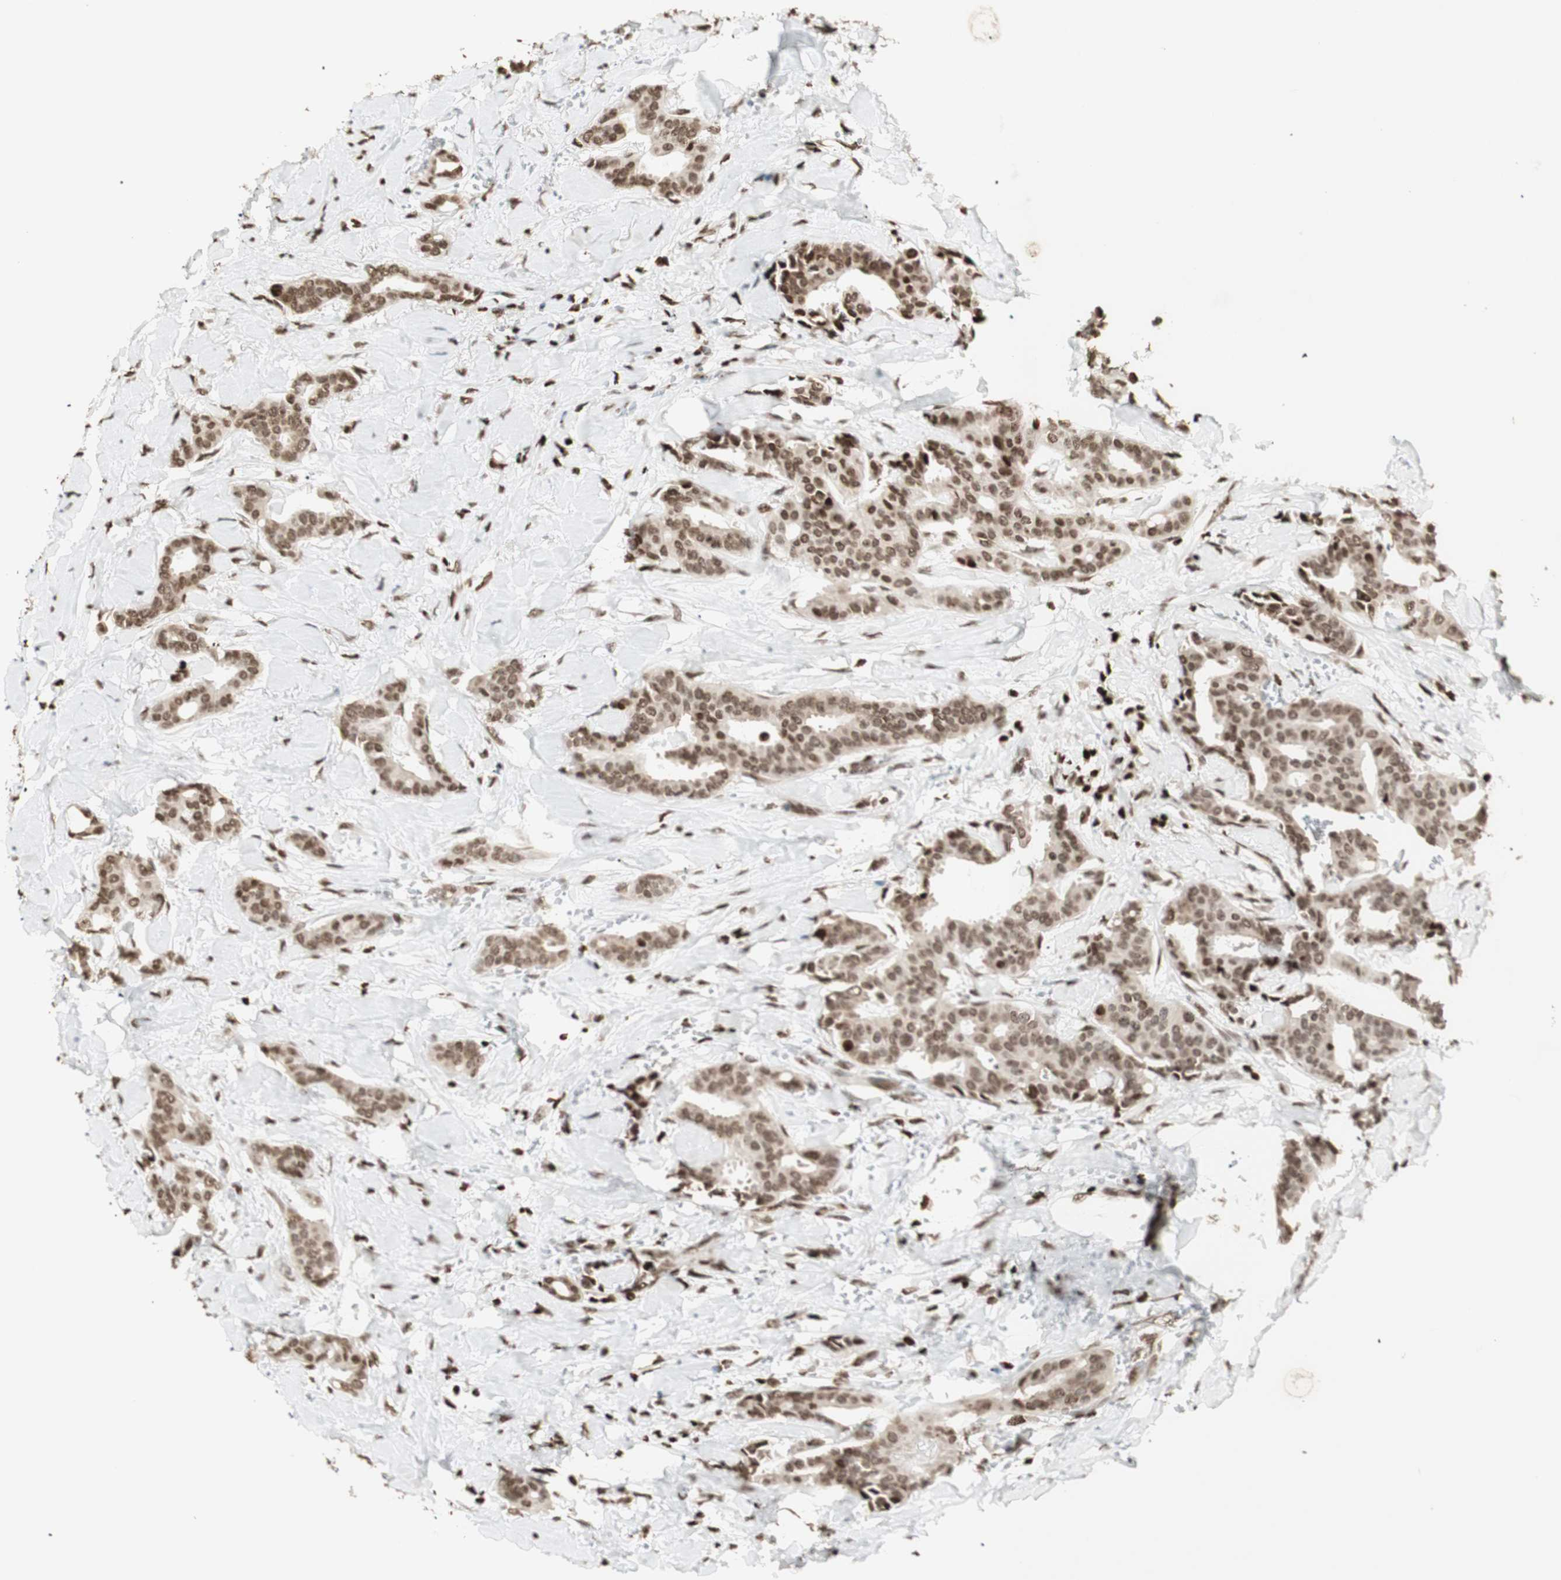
{"staining": {"intensity": "moderate", "quantity": ">75%", "location": "nuclear"}, "tissue": "head and neck cancer", "cell_type": "Tumor cells", "image_type": "cancer", "snomed": [{"axis": "morphology", "description": "Adenocarcinoma, NOS"}, {"axis": "topography", "description": "Salivary gland"}, {"axis": "topography", "description": "Head-Neck"}], "caption": "A medium amount of moderate nuclear expression is appreciated in approximately >75% of tumor cells in head and neck cancer tissue.", "gene": "NCAPD2", "patient": {"sex": "female", "age": 59}}